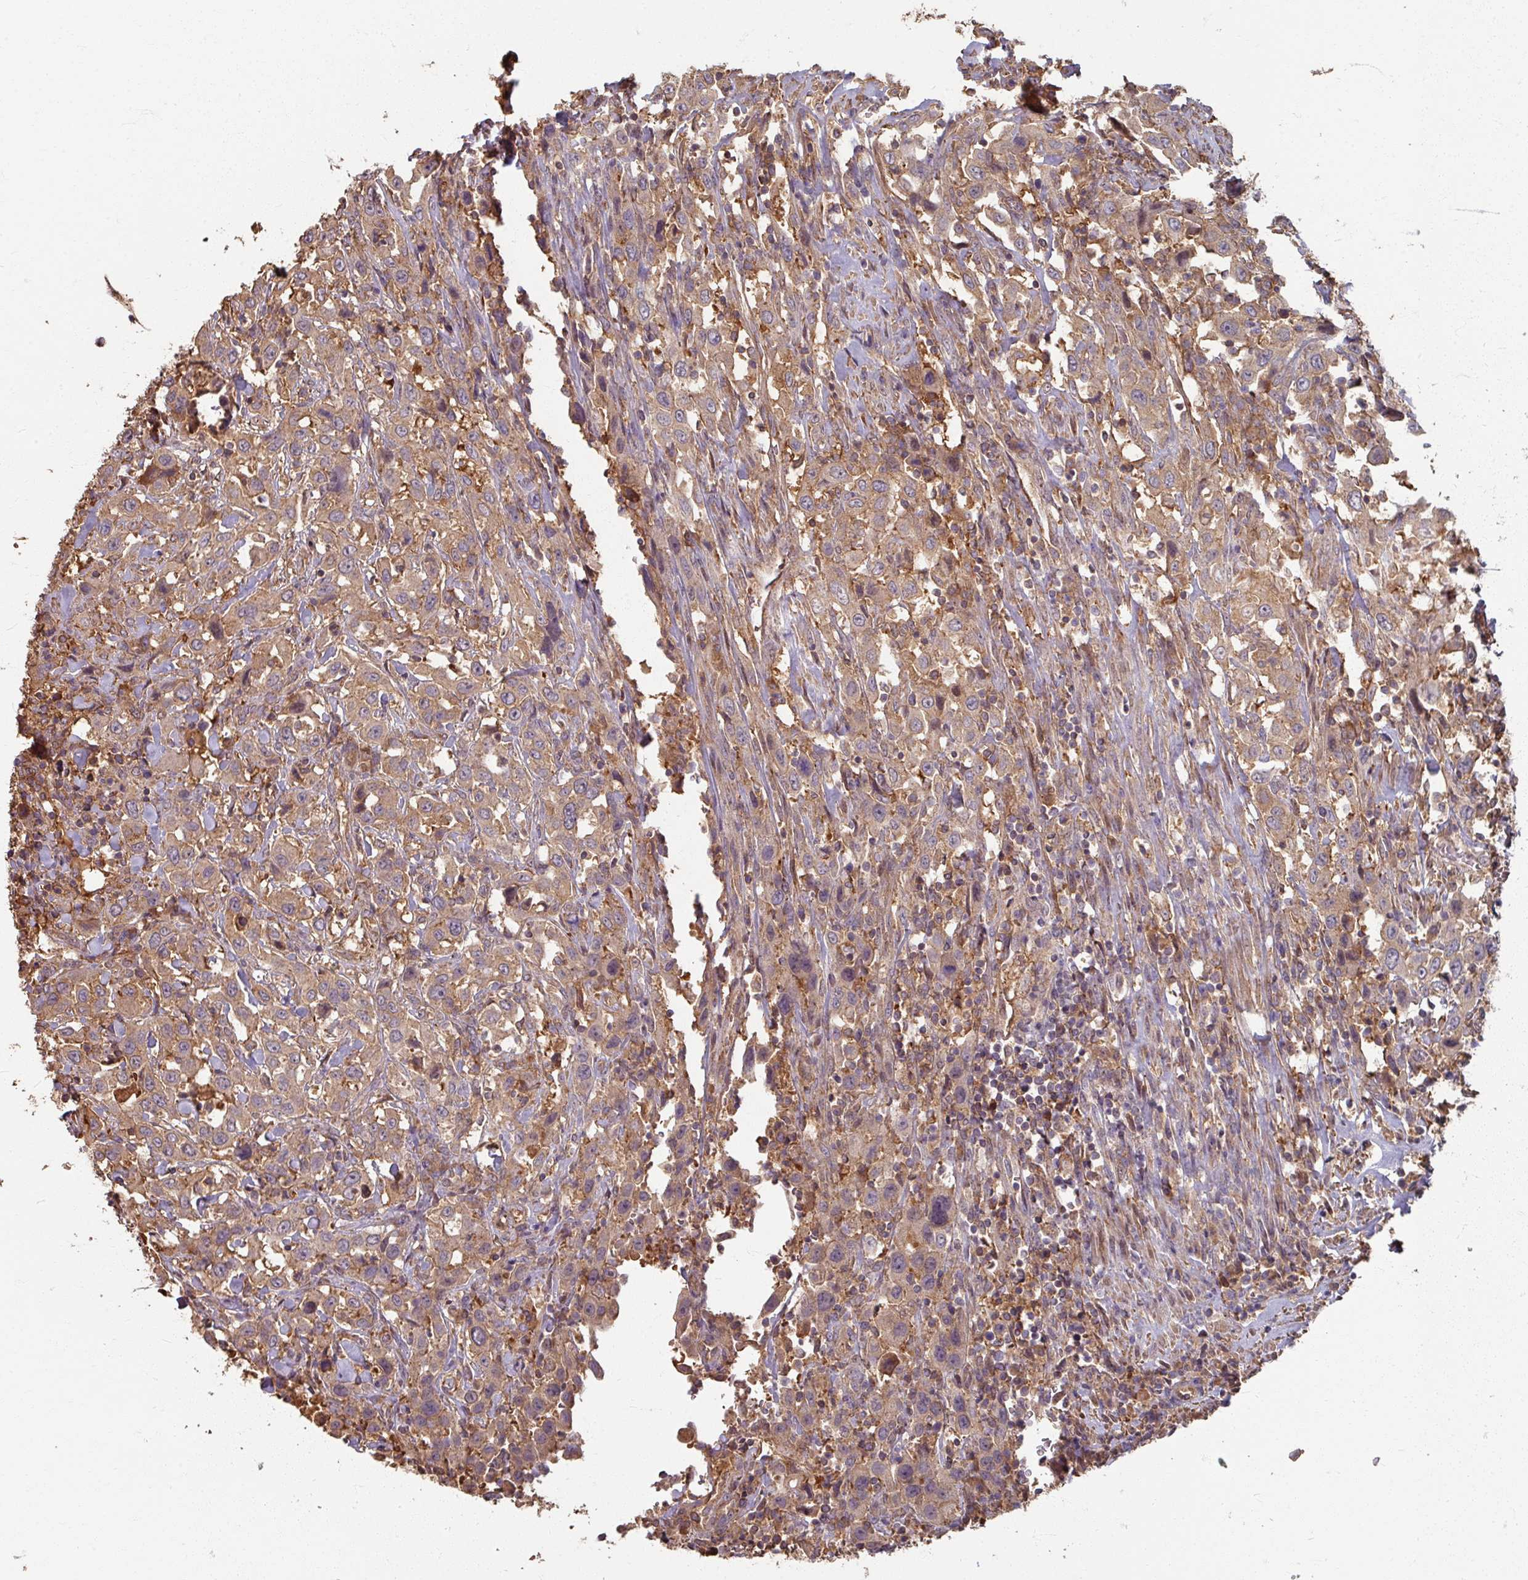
{"staining": {"intensity": "moderate", "quantity": ">75%", "location": "cytoplasmic/membranous"}, "tissue": "urothelial cancer", "cell_type": "Tumor cells", "image_type": "cancer", "snomed": [{"axis": "morphology", "description": "Urothelial carcinoma, High grade"}, {"axis": "topography", "description": "Urinary bladder"}], "caption": "Immunohistochemistry image of human urothelial carcinoma (high-grade) stained for a protein (brown), which displays medium levels of moderate cytoplasmic/membranous staining in approximately >75% of tumor cells.", "gene": "CCDC68", "patient": {"sex": "male", "age": 61}}